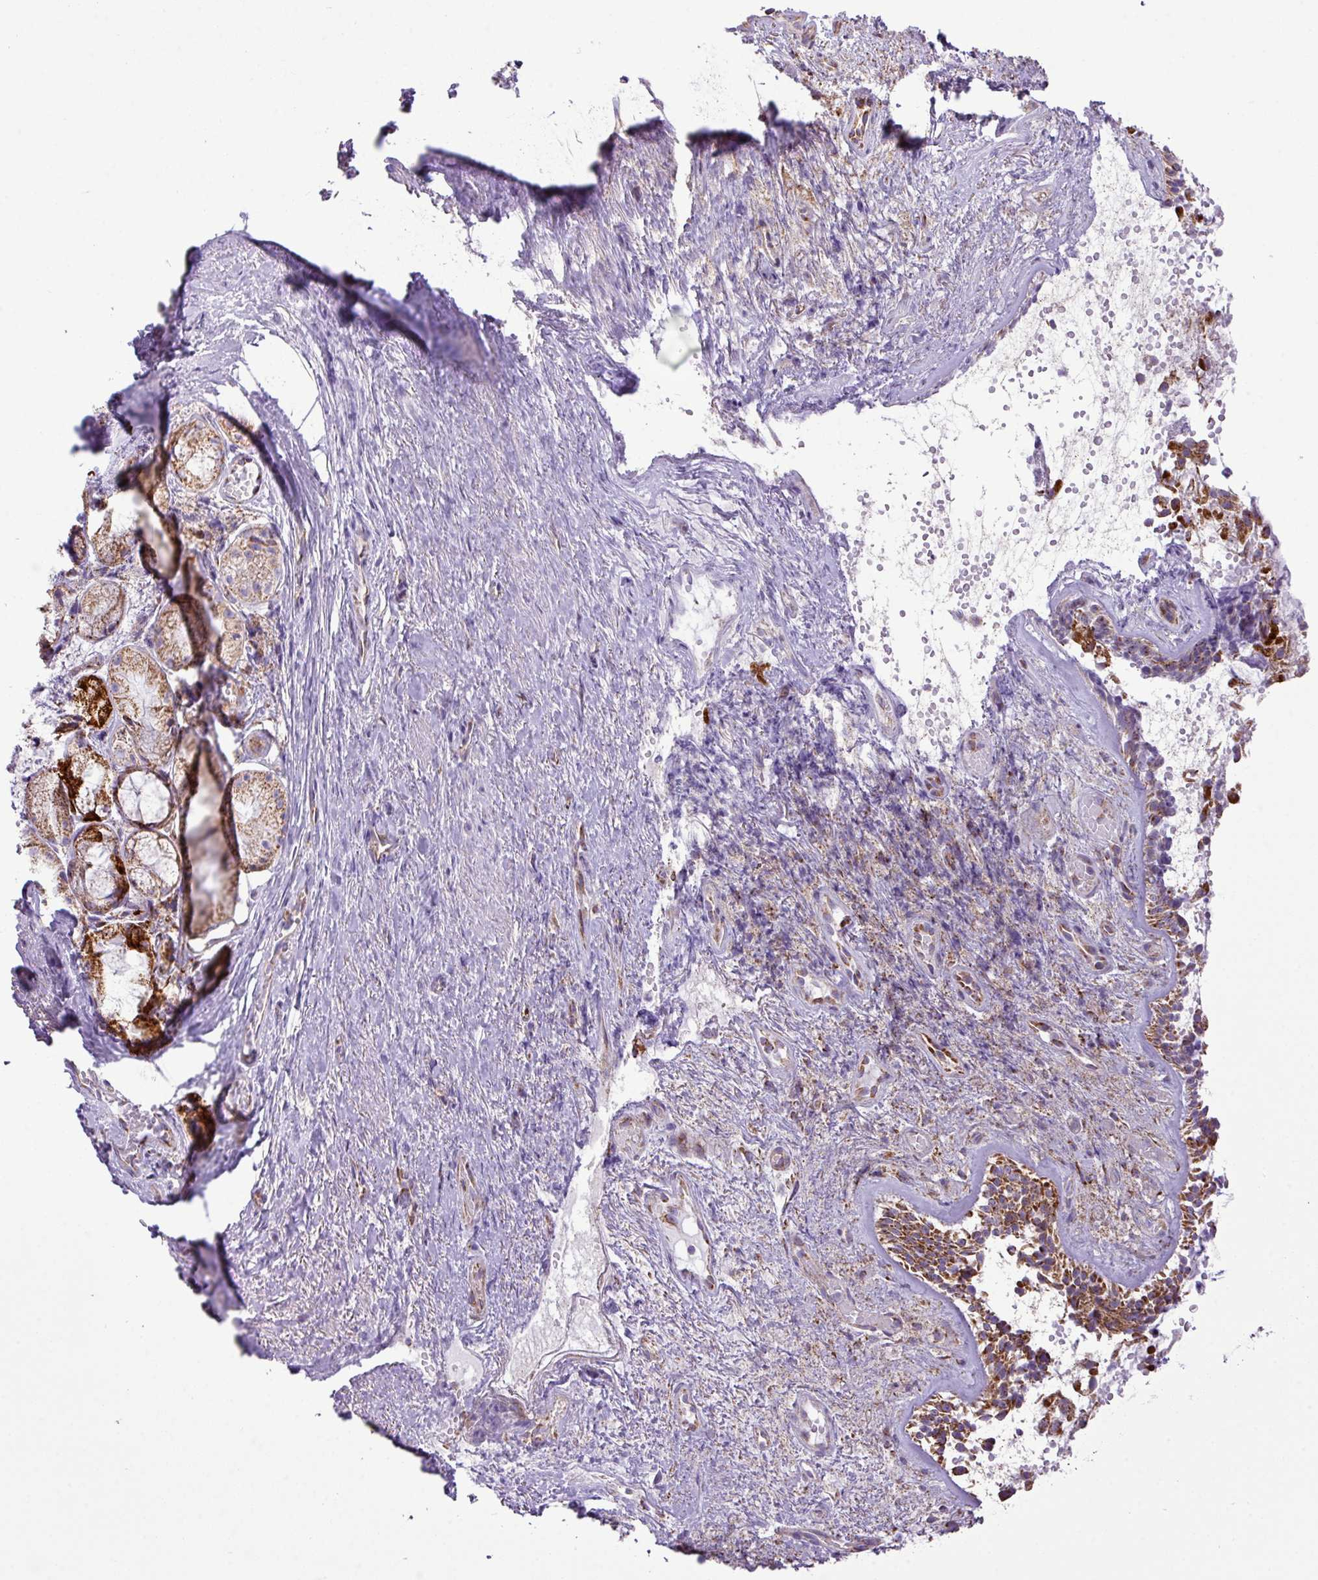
{"staining": {"intensity": "strong", "quantity": ">75%", "location": "cytoplasmic/membranous"}, "tissue": "nasopharynx", "cell_type": "Respiratory epithelial cells", "image_type": "normal", "snomed": [{"axis": "morphology", "description": "Normal tissue, NOS"}, {"axis": "topography", "description": "Cartilage tissue"}, {"axis": "topography", "description": "Nasopharynx"}, {"axis": "topography", "description": "Thyroid gland"}], "caption": "IHC image of normal human nasopharynx stained for a protein (brown), which exhibits high levels of strong cytoplasmic/membranous expression in approximately >75% of respiratory epithelial cells.", "gene": "ZNF81", "patient": {"sex": "male", "age": 63}}